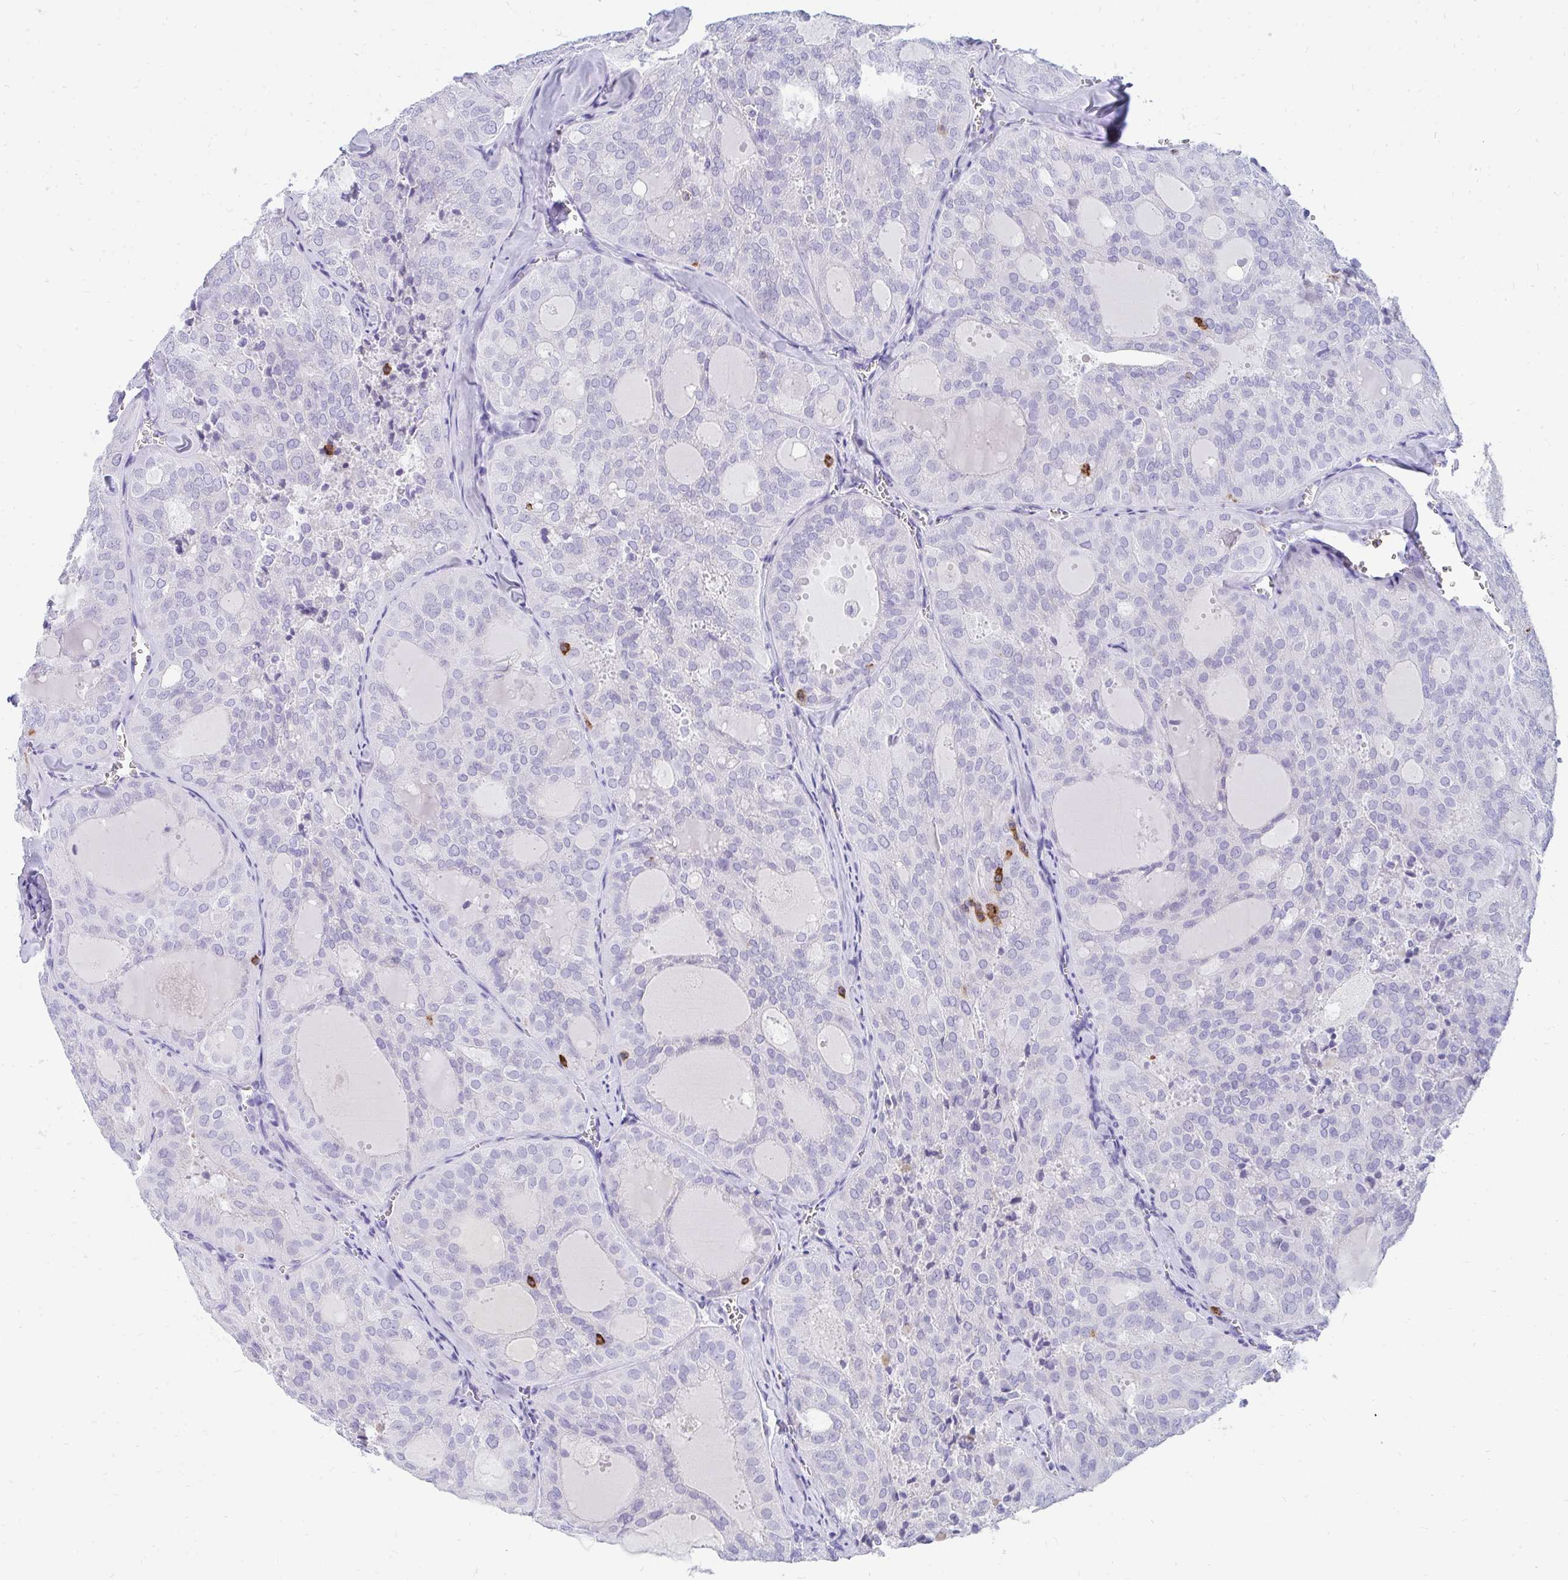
{"staining": {"intensity": "negative", "quantity": "none", "location": "none"}, "tissue": "thyroid cancer", "cell_type": "Tumor cells", "image_type": "cancer", "snomed": [{"axis": "morphology", "description": "Follicular adenoma carcinoma, NOS"}, {"axis": "topography", "description": "Thyroid gland"}], "caption": "The micrograph displays no staining of tumor cells in thyroid cancer (follicular adenoma carcinoma).", "gene": "CD7", "patient": {"sex": "male", "age": 75}}